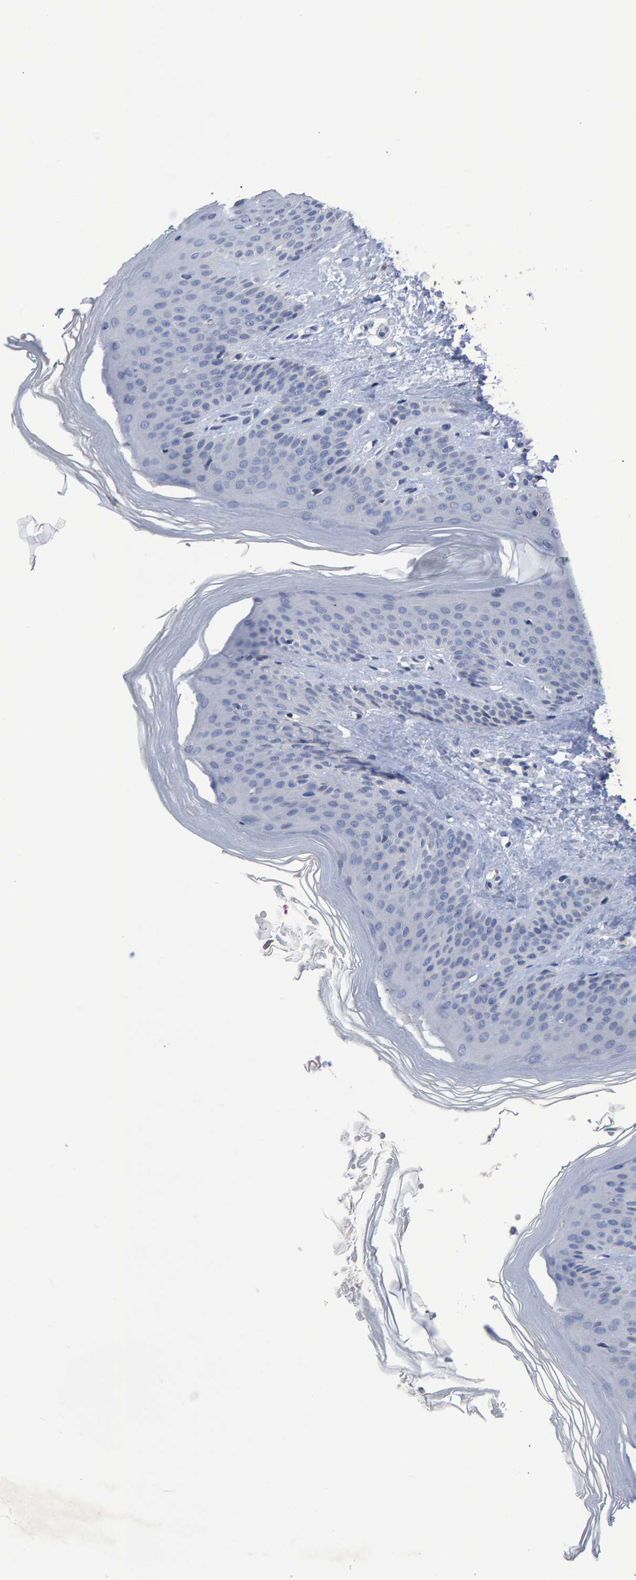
{"staining": {"intensity": "negative", "quantity": "none", "location": "none"}, "tissue": "skin", "cell_type": "Fibroblasts", "image_type": "normal", "snomed": [{"axis": "morphology", "description": "Normal tissue, NOS"}, {"axis": "morphology", "description": "Malignant melanoma, Metastatic site"}, {"axis": "topography", "description": "Skin"}], "caption": "DAB immunohistochemical staining of benign skin exhibits no significant staining in fibroblasts.", "gene": "PROCA1", "patient": {"sex": "male", "age": 41}}